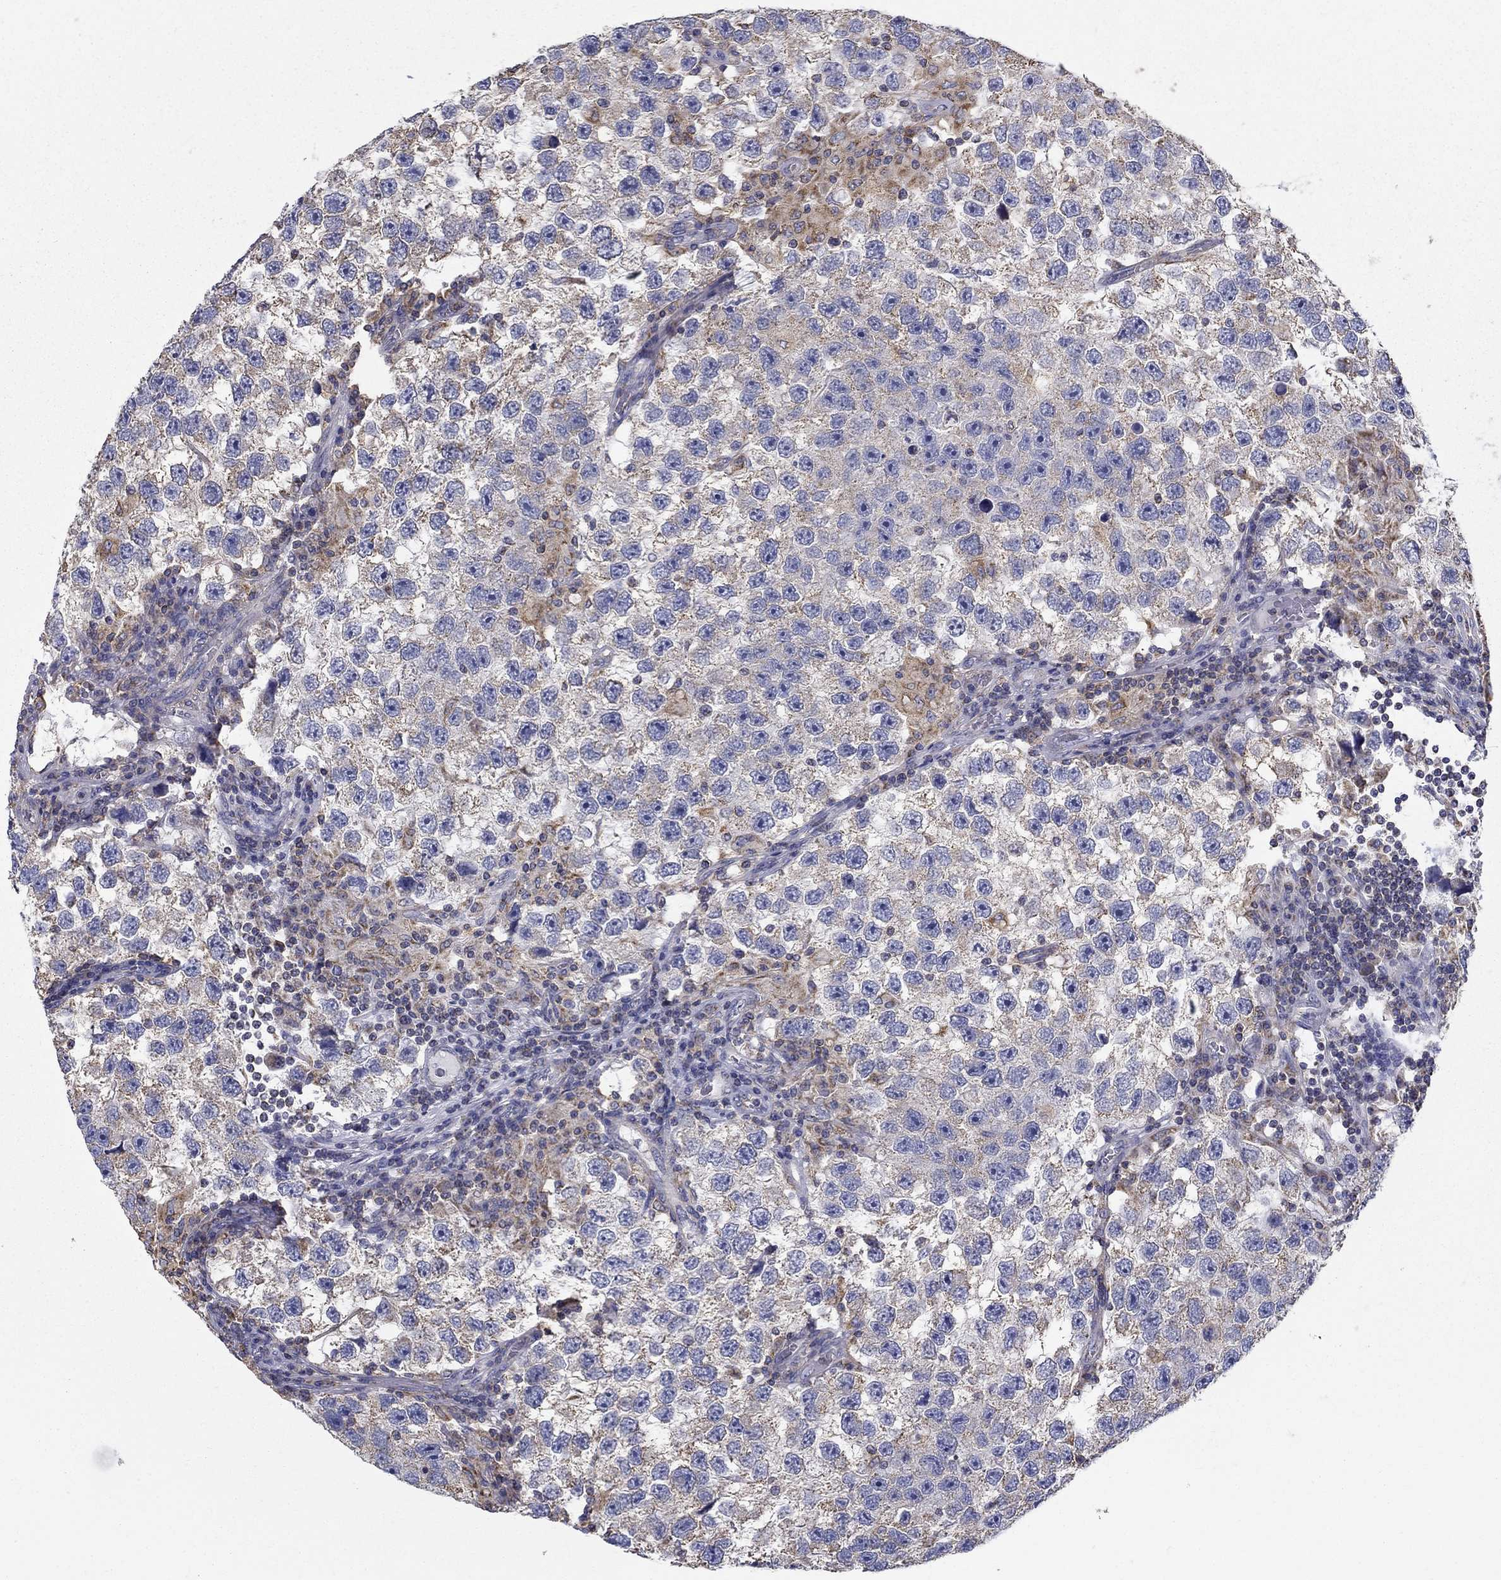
{"staining": {"intensity": "weak", "quantity": "25%-75%", "location": "cytoplasmic/membranous"}, "tissue": "testis cancer", "cell_type": "Tumor cells", "image_type": "cancer", "snomed": [{"axis": "morphology", "description": "Seminoma, NOS"}, {"axis": "topography", "description": "Testis"}], "caption": "Testis seminoma stained with DAB immunohistochemistry displays low levels of weak cytoplasmic/membranous expression in about 25%-75% of tumor cells.", "gene": "NME5", "patient": {"sex": "male", "age": 26}}